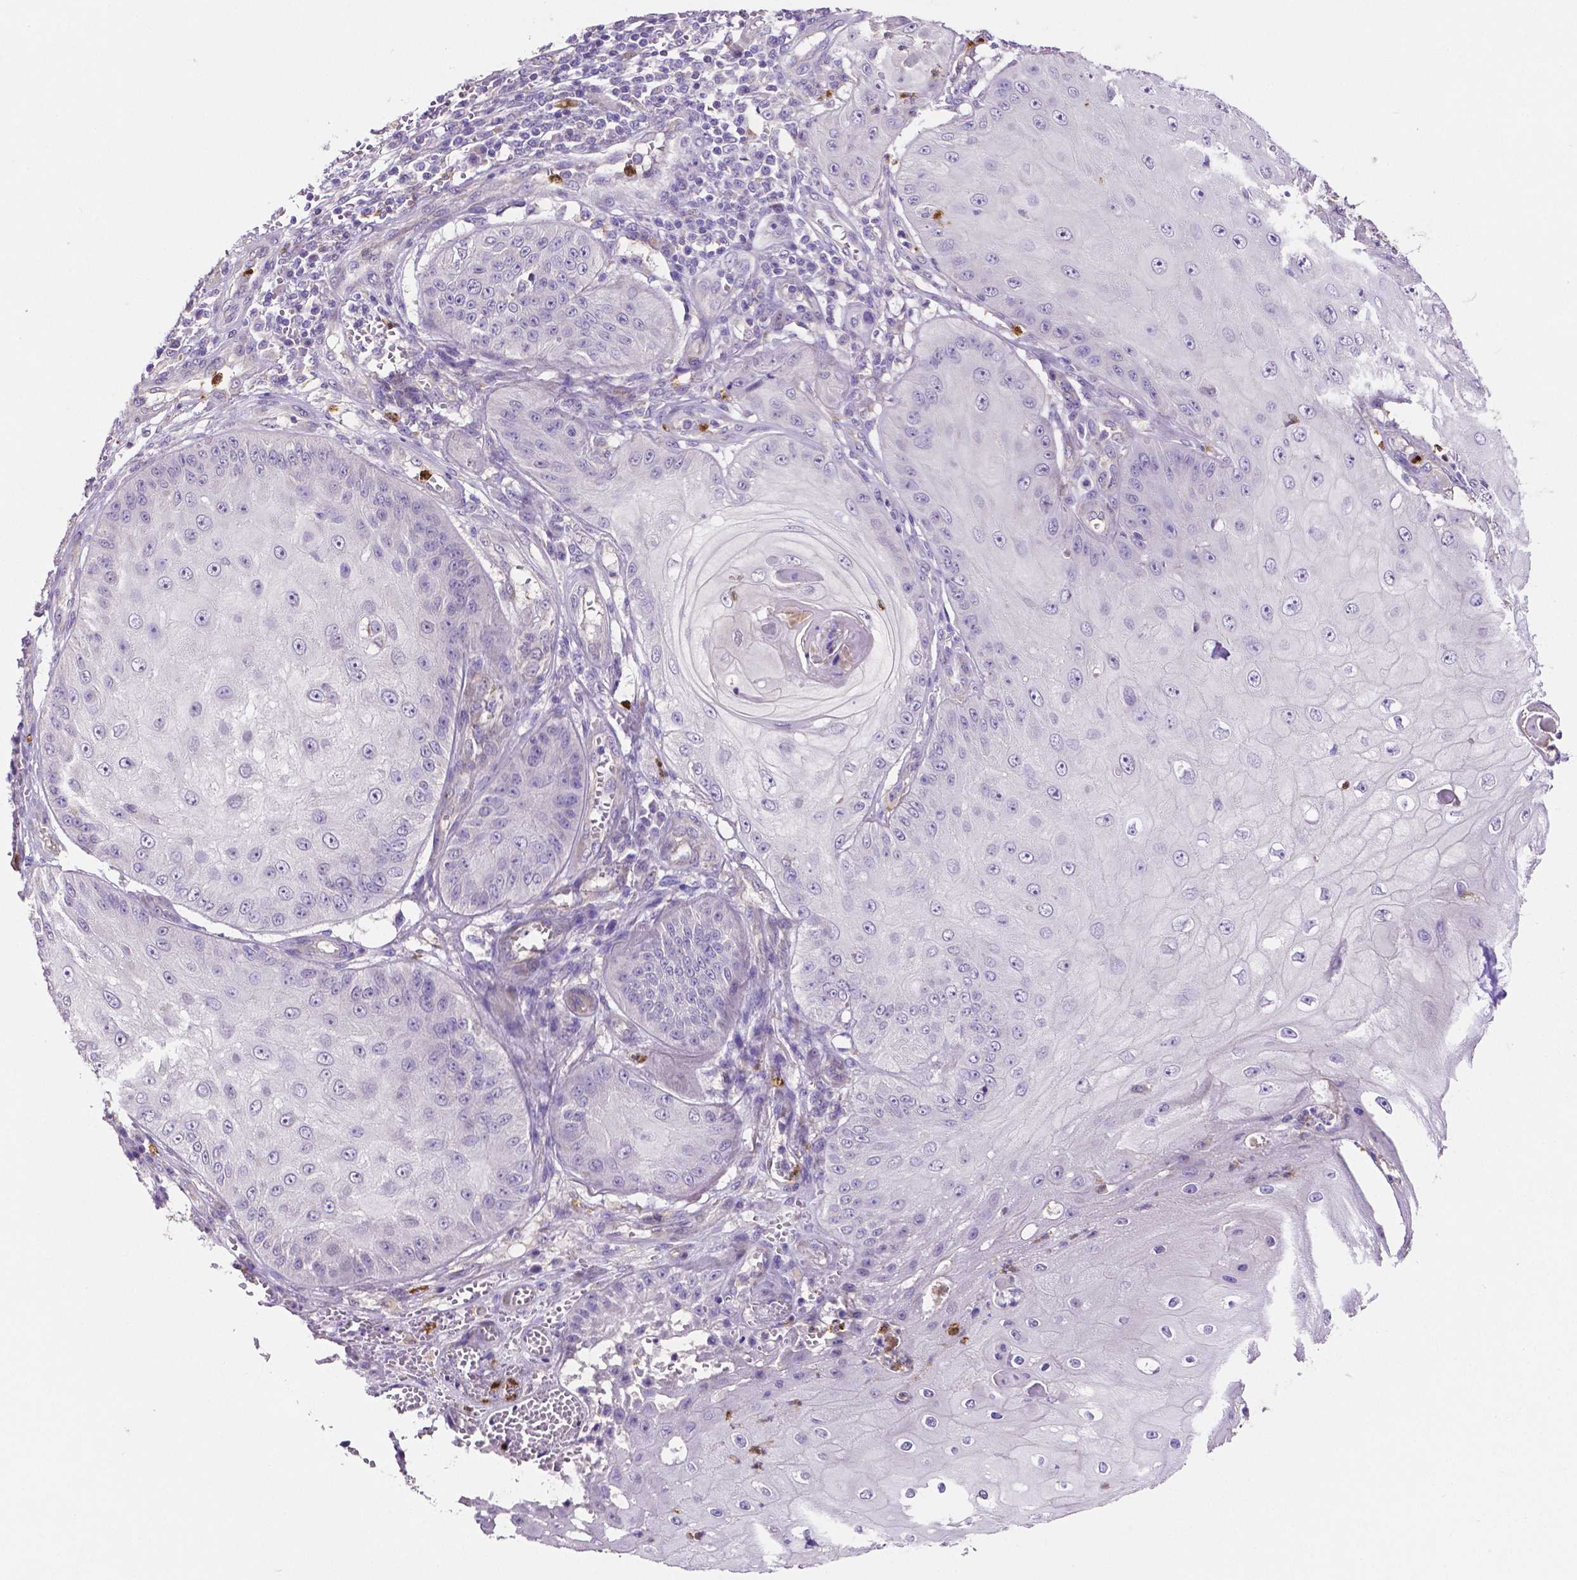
{"staining": {"intensity": "negative", "quantity": "none", "location": "none"}, "tissue": "skin cancer", "cell_type": "Tumor cells", "image_type": "cancer", "snomed": [{"axis": "morphology", "description": "Squamous cell carcinoma, NOS"}, {"axis": "topography", "description": "Skin"}], "caption": "Immunohistochemistry (IHC) photomicrograph of human skin cancer stained for a protein (brown), which shows no expression in tumor cells.", "gene": "MMP9", "patient": {"sex": "male", "age": 70}}